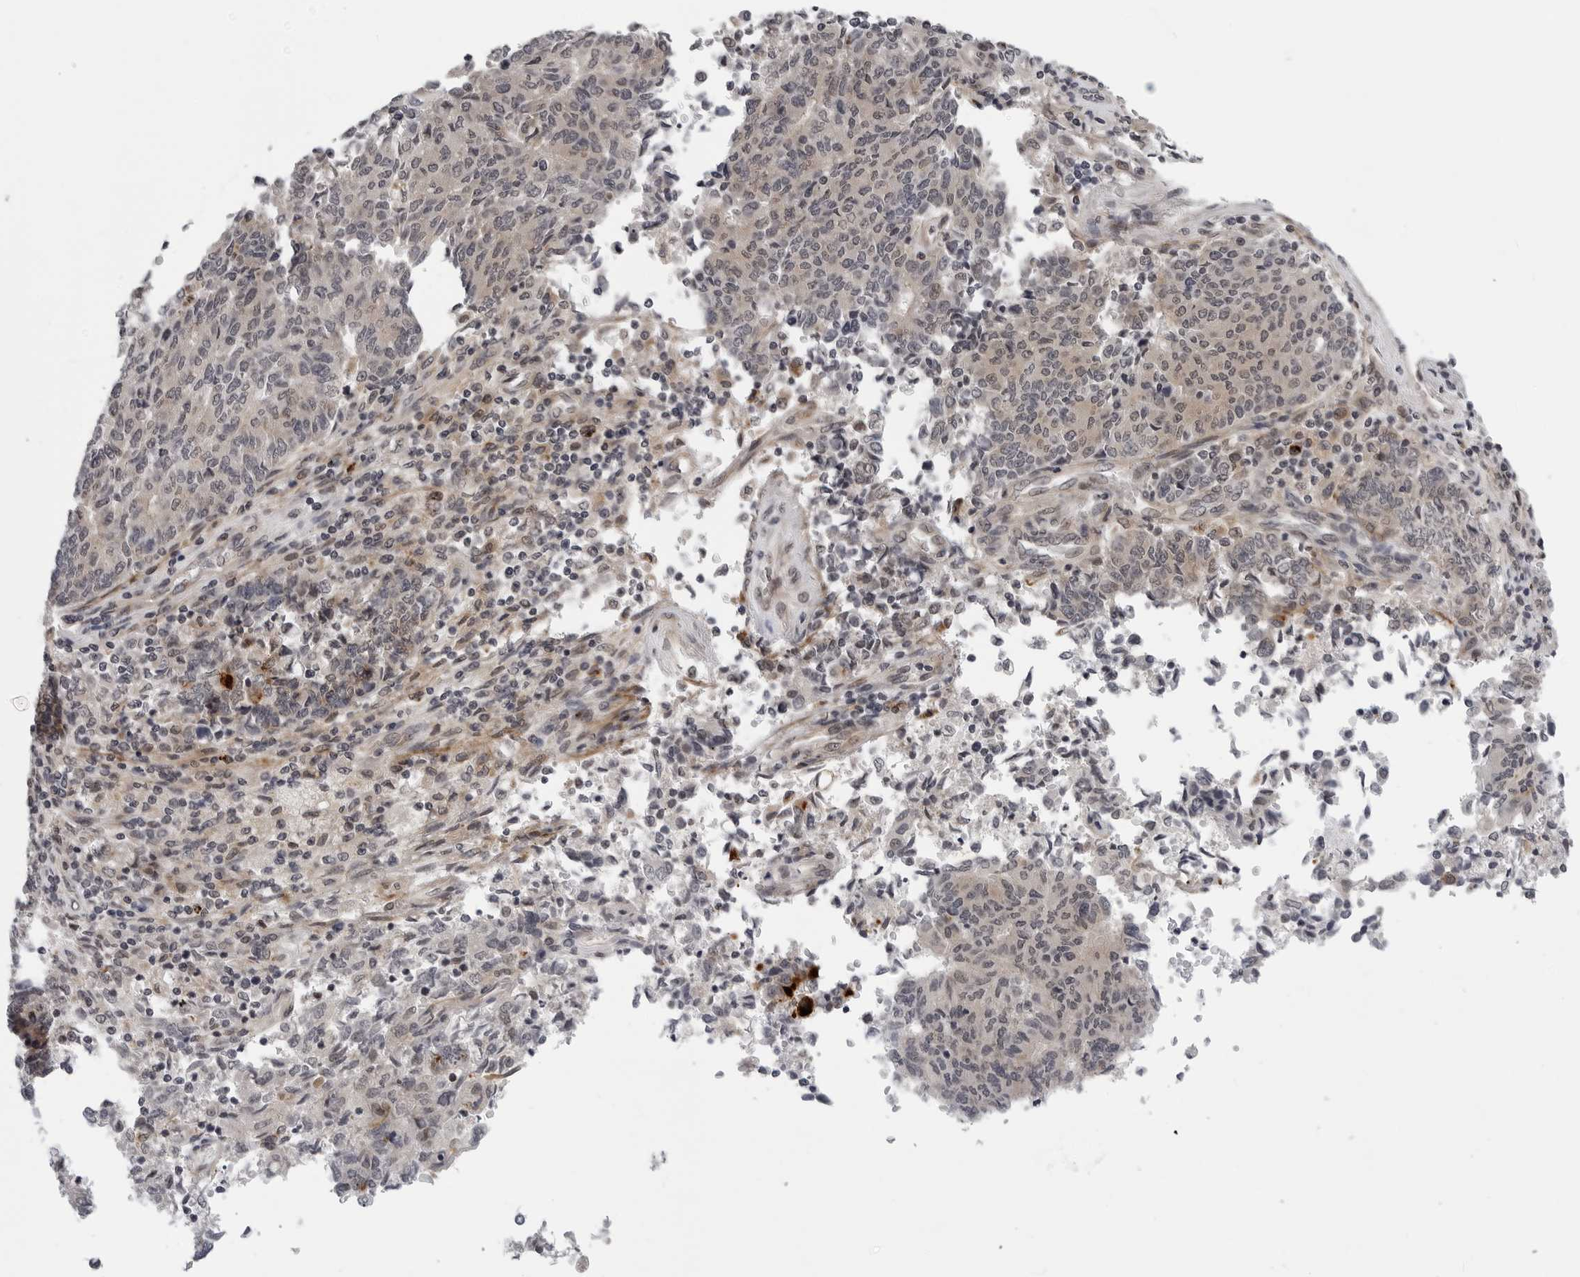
{"staining": {"intensity": "weak", "quantity": "<25%", "location": "cytoplasmic/membranous,nuclear"}, "tissue": "endometrial cancer", "cell_type": "Tumor cells", "image_type": "cancer", "snomed": [{"axis": "morphology", "description": "Adenocarcinoma, NOS"}, {"axis": "topography", "description": "Endometrium"}], "caption": "Immunohistochemical staining of human endometrial cancer (adenocarcinoma) shows no significant staining in tumor cells.", "gene": "KIAA1614", "patient": {"sex": "female", "age": 80}}